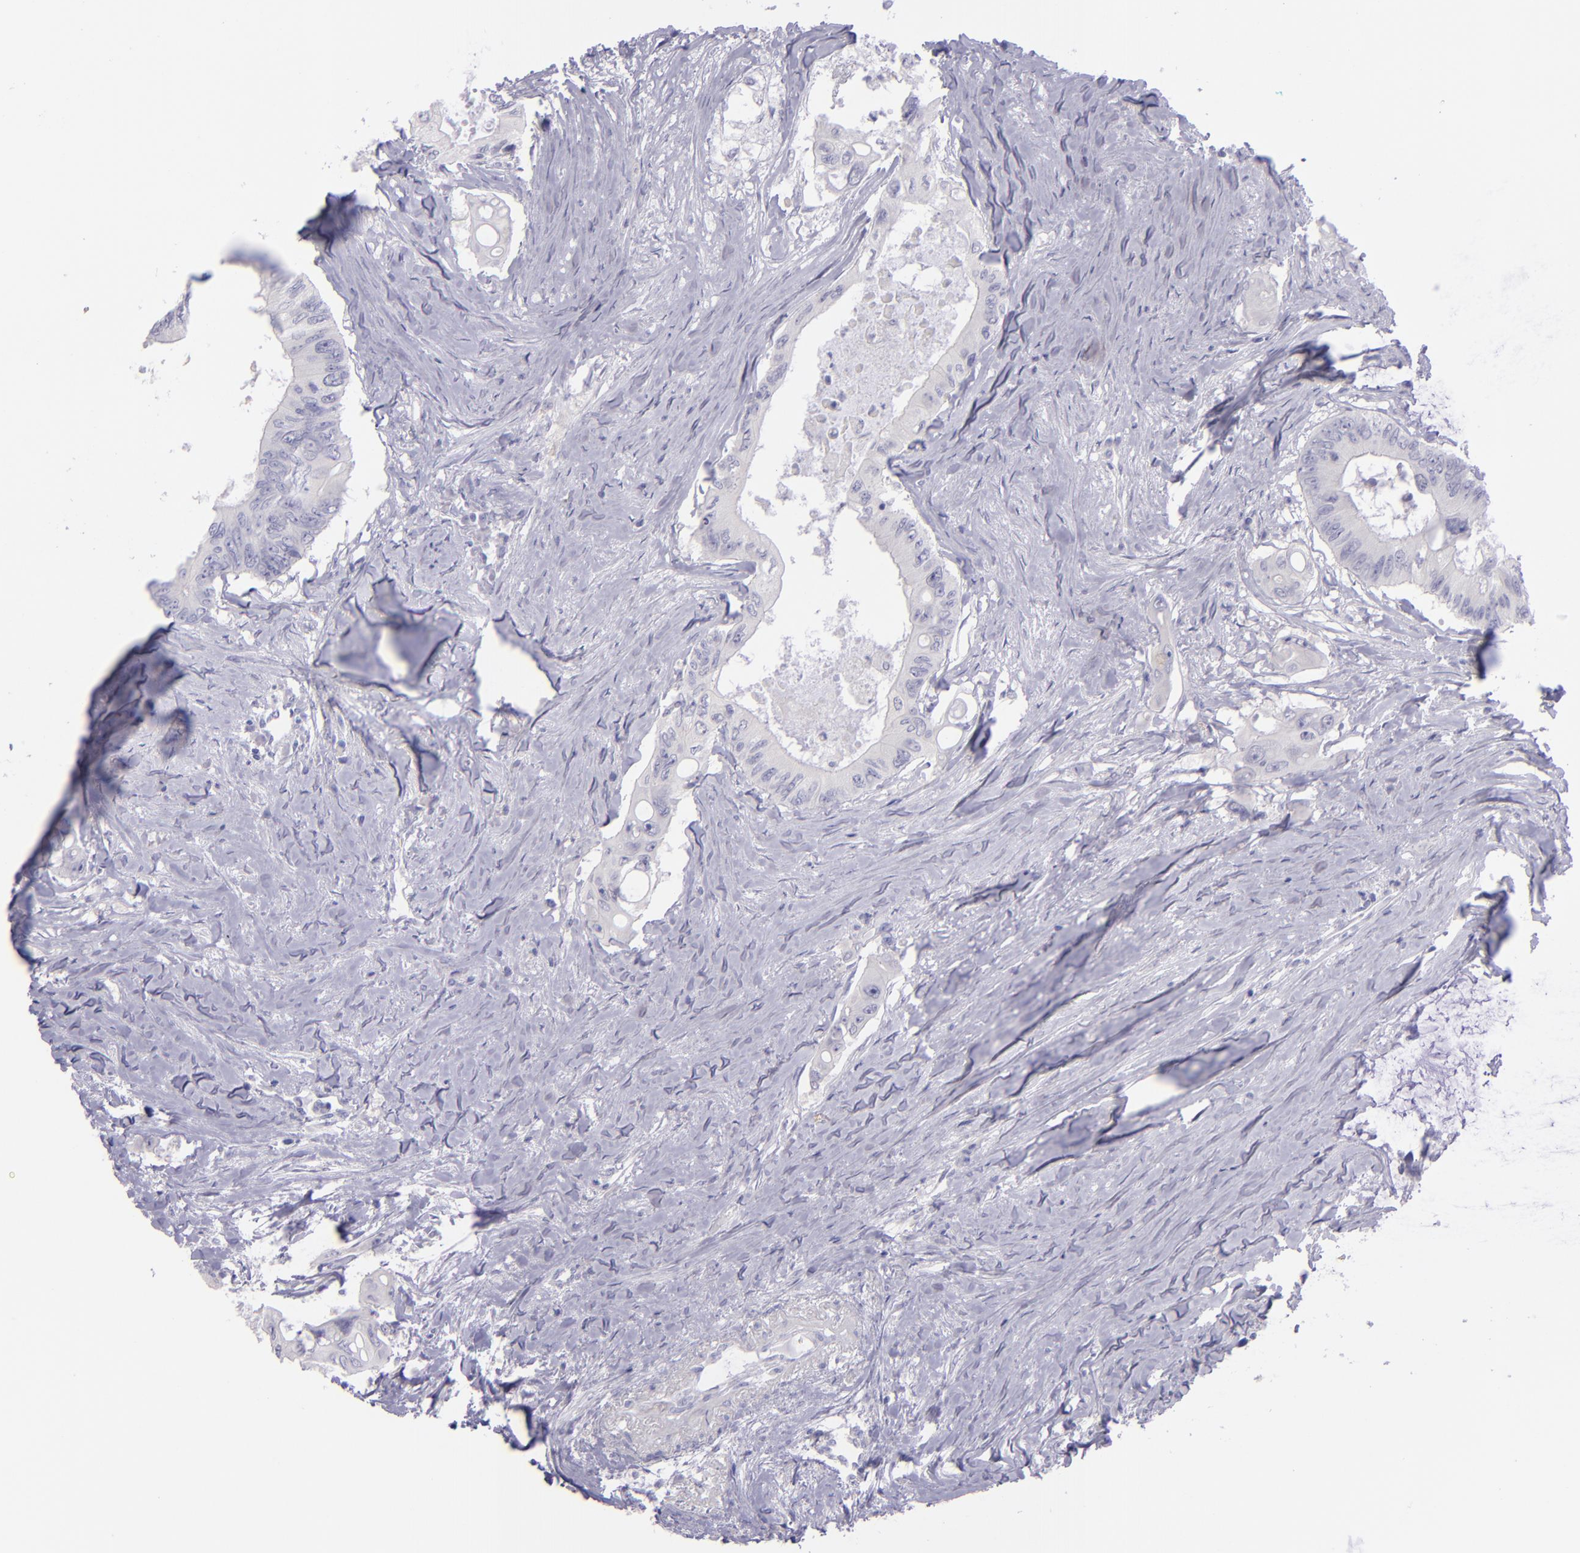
{"staining": {"intensity": "negative", "quantity": "none", "location": "none"}, "tissue": "colorectal cancer", "cell_type": "Tumor cells", "image_type": "cancer", "snomed": [{"axis": "morphology", "description": "Adenocarcinoma, NOS"}, {"axis": "topography", "description": "Colon"}], "caption": "DAB (3,3'-diaminobenzidine) immunohistochemical staining of human colorectal adenocarcinoma displays no significant expression in tumor cells.", "gene": "TNNT3", "patient": {"sex": "male", "age": 65}}